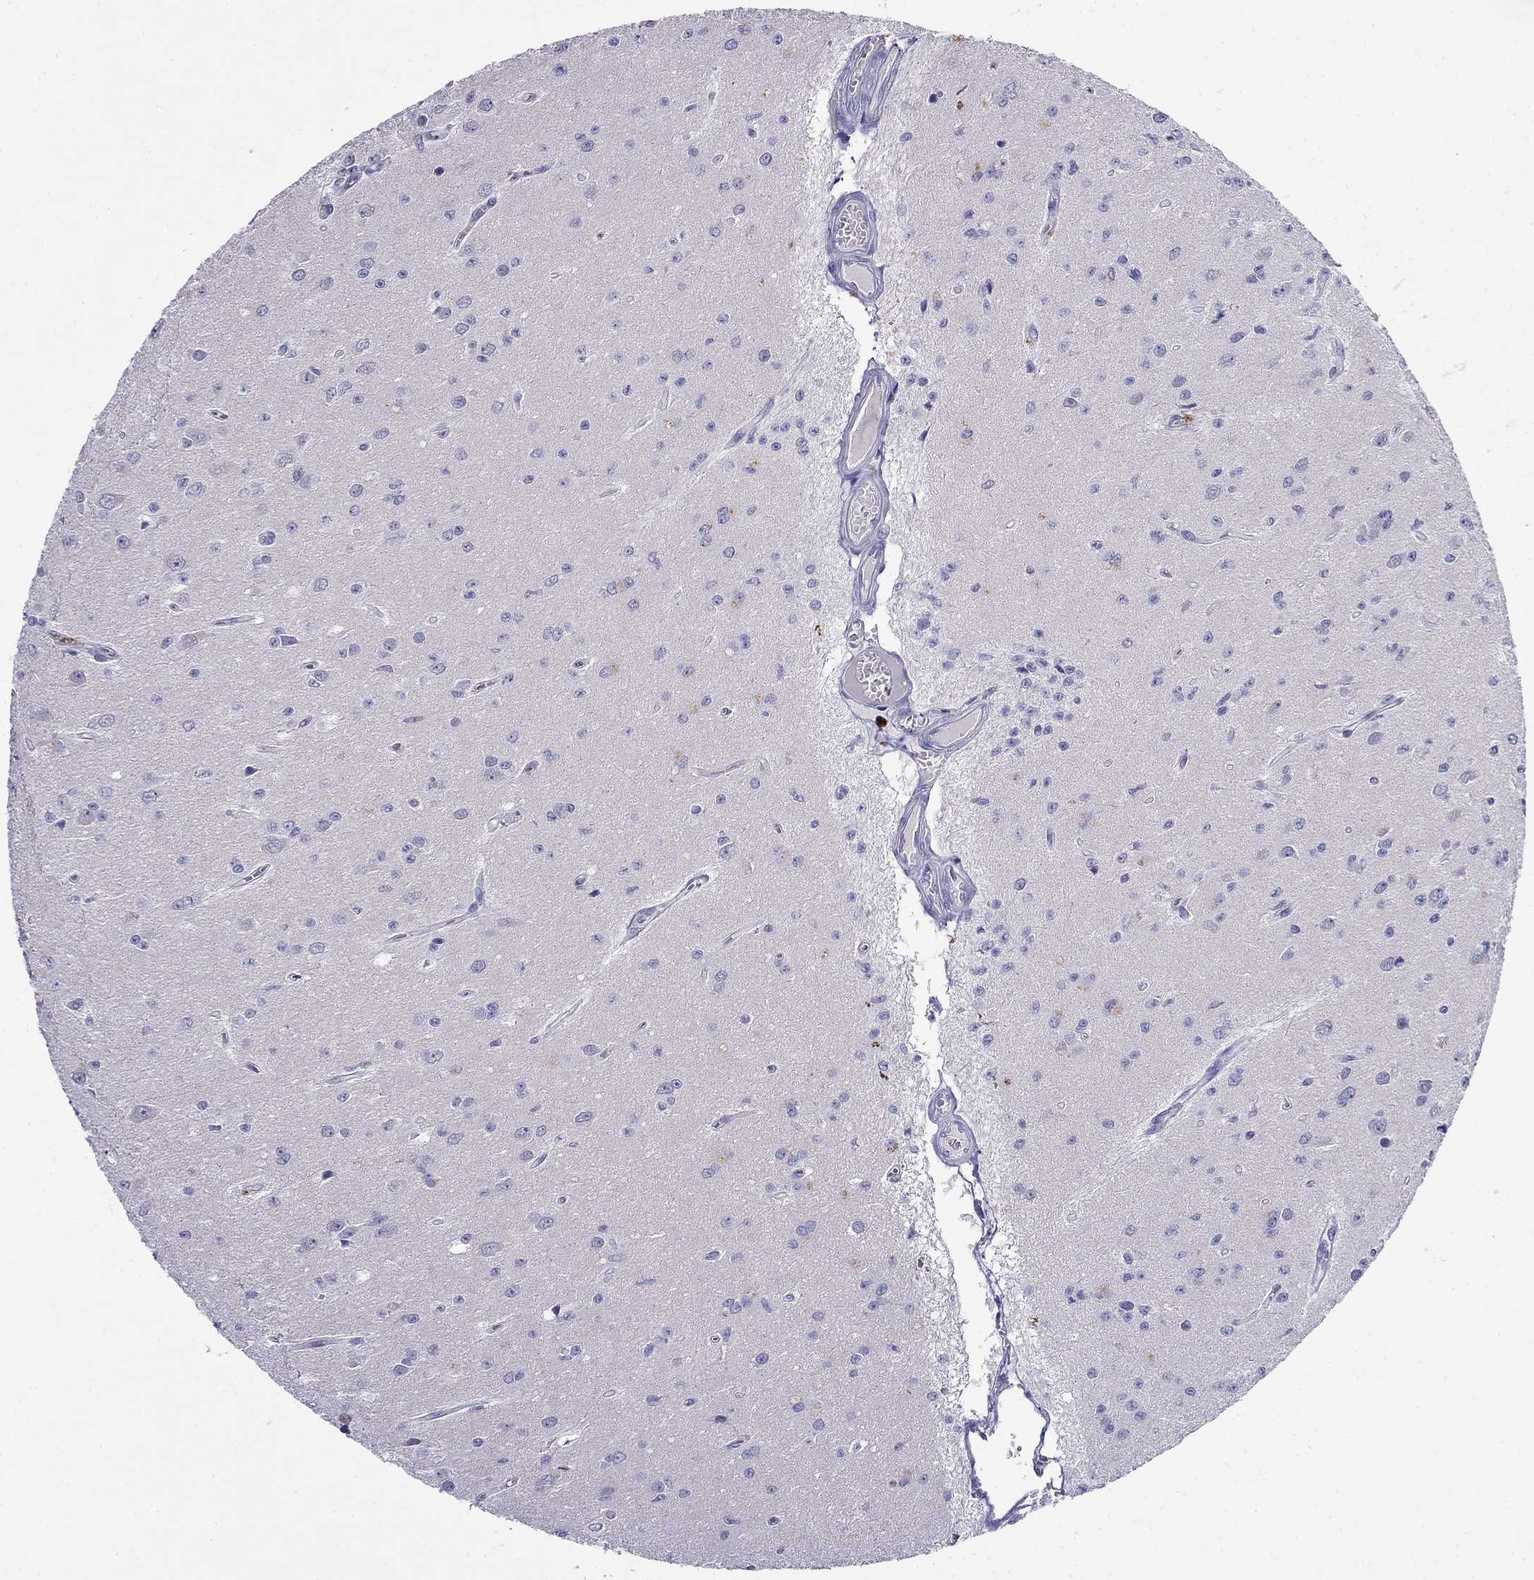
{"staining": {"intensity": "negative", "quantity": "none", "location": "none"}, "tissue": "glioma", "cell_type": "Tumor cells", "image_type": "cancer", "snomed": [{"axis": "morphology", "description": "Glioma, malignant, Low grade"}, {"axis": "topography", "description": "Brain"}], "caption": "Image shows no significant protein staining in tumor cells of low-grade glioma (malignant). The staining was performed using DAB (3,3'-diaminobenzidine) to visualize the protein expression in brown, while the nuclei were stained in blue with hematoxylin (Magnification: 20x).", "gene": "MYO15A", "patient": {"sex": "female", "age": 45}}